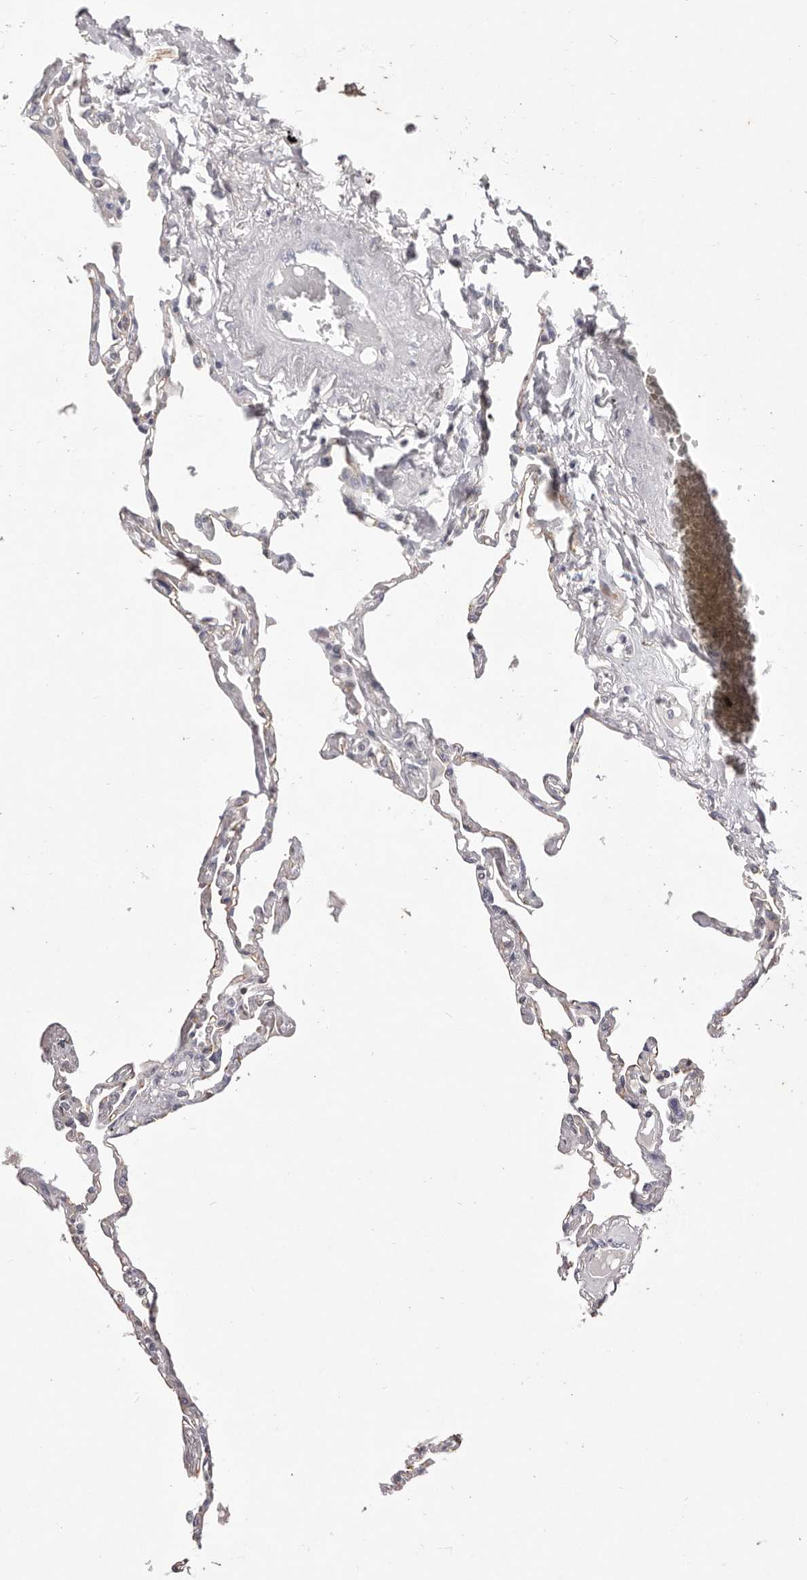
{"staining": {"intensity": "negative", "quantity": "none", "location": "none"}, "tissue": "lung", "cell_type": "Alveolar cells", "image_type": "normal", "snomed": [{"axis": "morphology", "description": "Normal tissue, NOS"}, {"axis": "topography", "description": "Lung"}], "caption": "An immunohistochemistry (IHC) image of normal lung is shown. There is no staining in alveolar cells of lung. (DAB IHC with hematoxylin counter stain).", "gene": "GARNL3", "patient": {"sex": "female", "age": 67}}